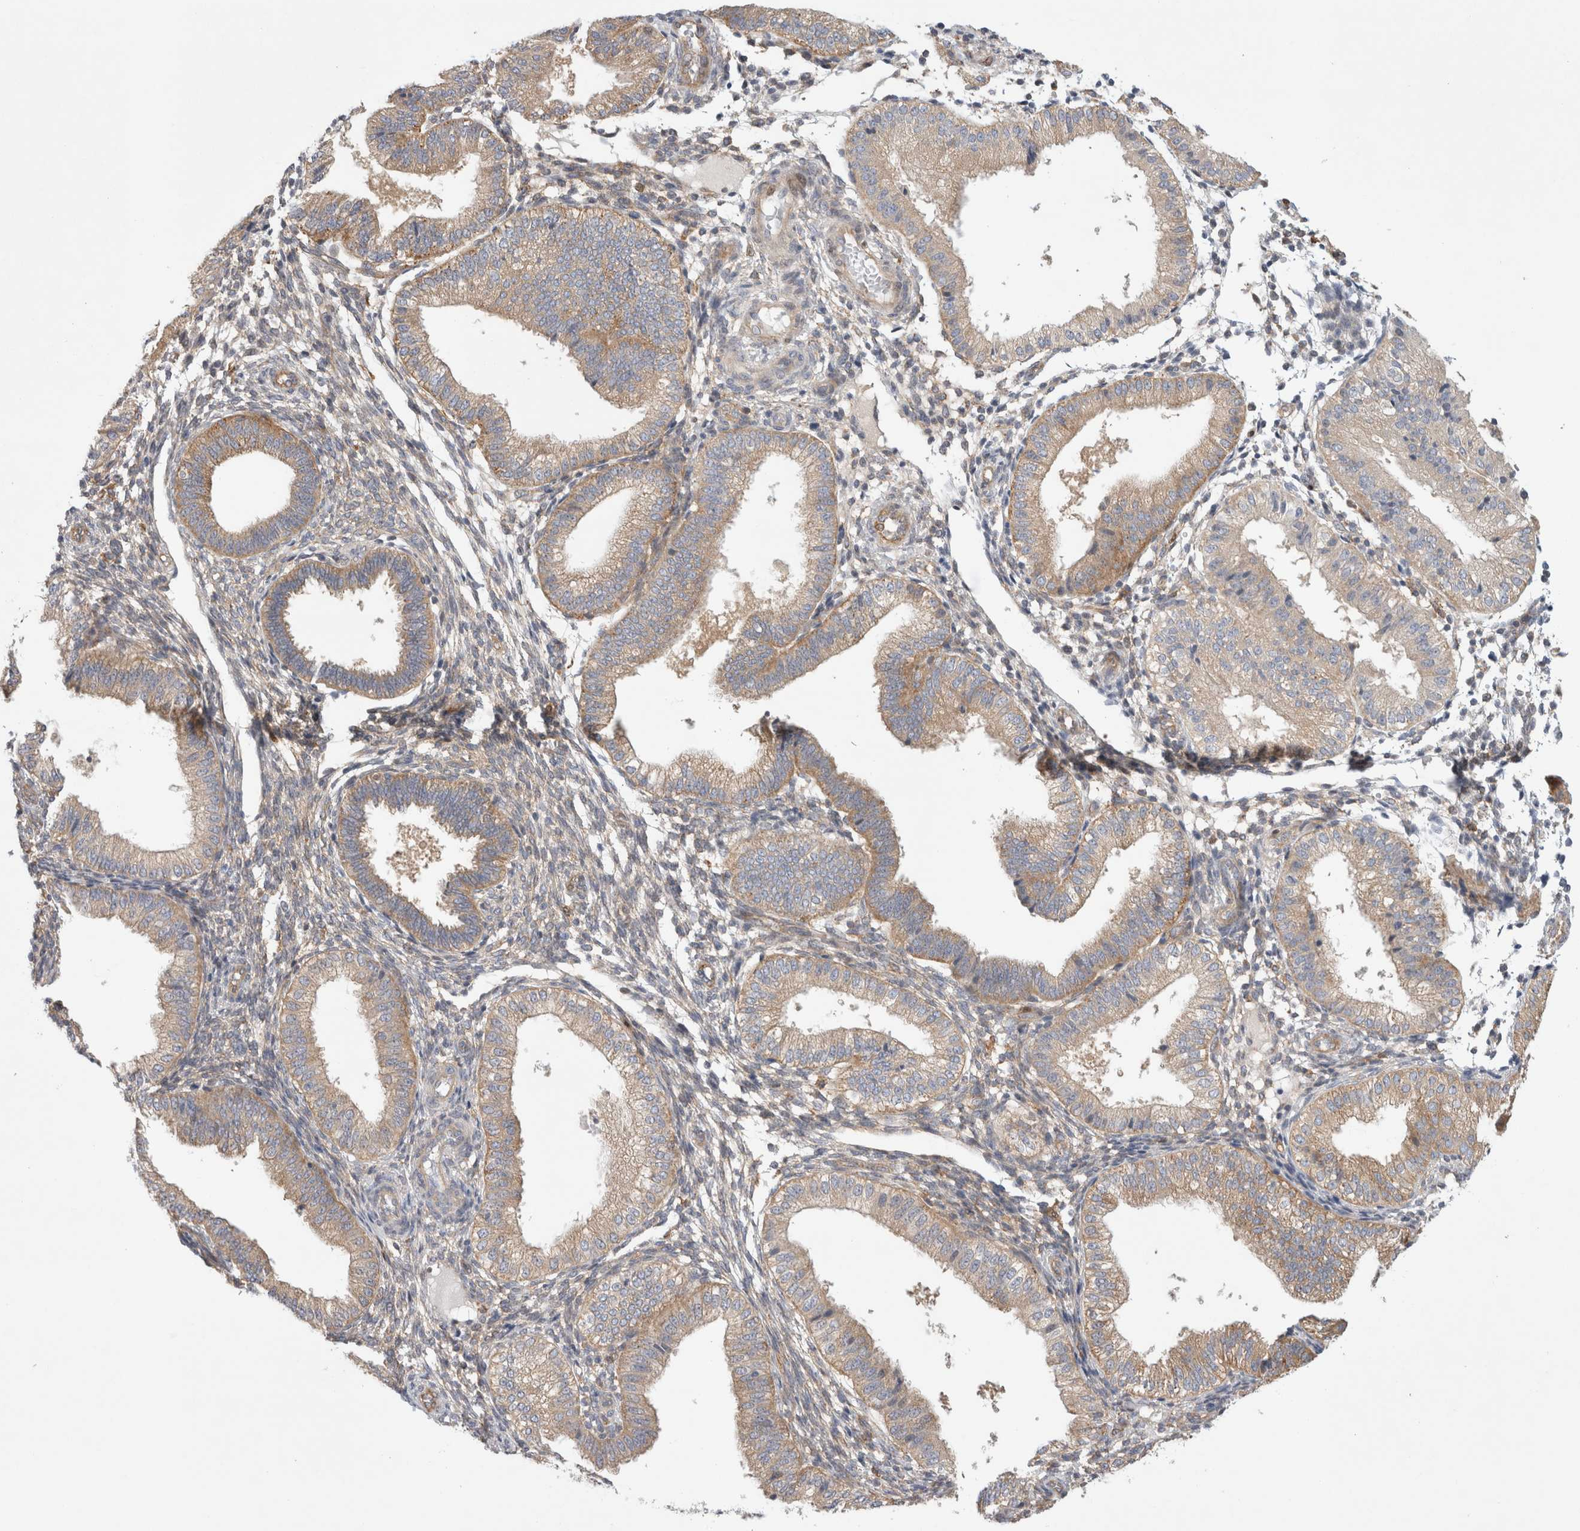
{"staining": {"intensity": "weak", "quantity": "<25%", "location": "cytoplasmic/membranous"}, "tissue": "endometrium", "cell_type": "Cells in endometrial stroma", "image_type": "normal", "snomed": [{"axis": "morphology", "description": "Normal tissue, NOS"}, {"axis": "topography", "description": "Endometrium"}], "caption": "The histopathology image exhibits no significant expression in cells in endometrial stroma of endometrium.", "gene": "CDCA7L", "patient": {"sex": "female", "age": 39}}